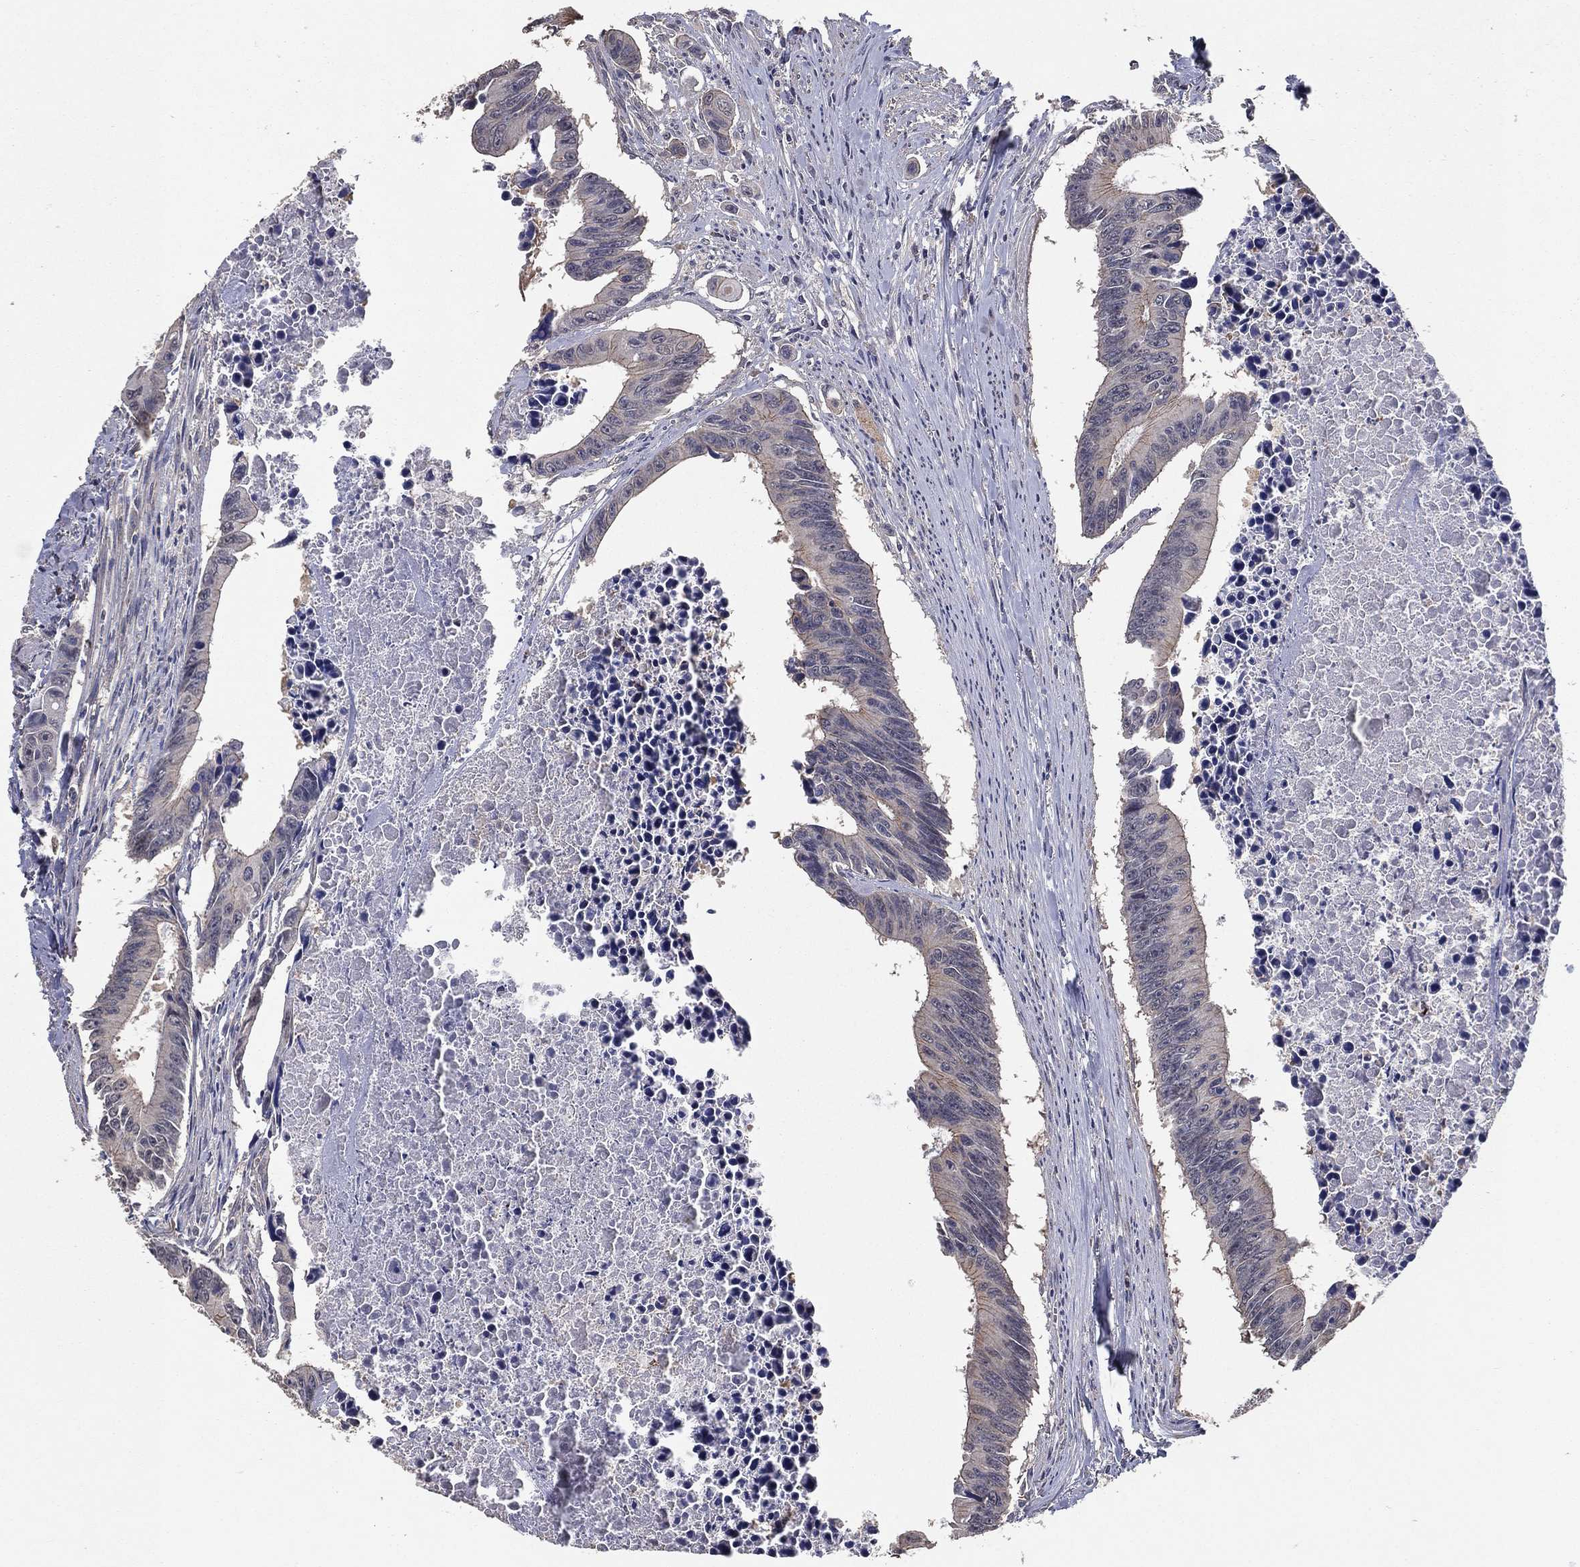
{"staining": {"intensity": "weak", "quantity": "<25%", "location": "cytoplasmic/membranous"}, "tissue": "colorectal cancer", "cell_type": "Tumor cells", "image_type": "cancer", "snomed": [{"axis": "morphology", "description": "Adenocarcinoma, NOS"}, {"axis": "topography", "description": "Colon"}], "caption": "Immunohistochemical staining of colorectal cancer demonstrates no significant expression in tumor cells.", "gene": "PCNT", "patient": {"sex": "female", "age": 87}}